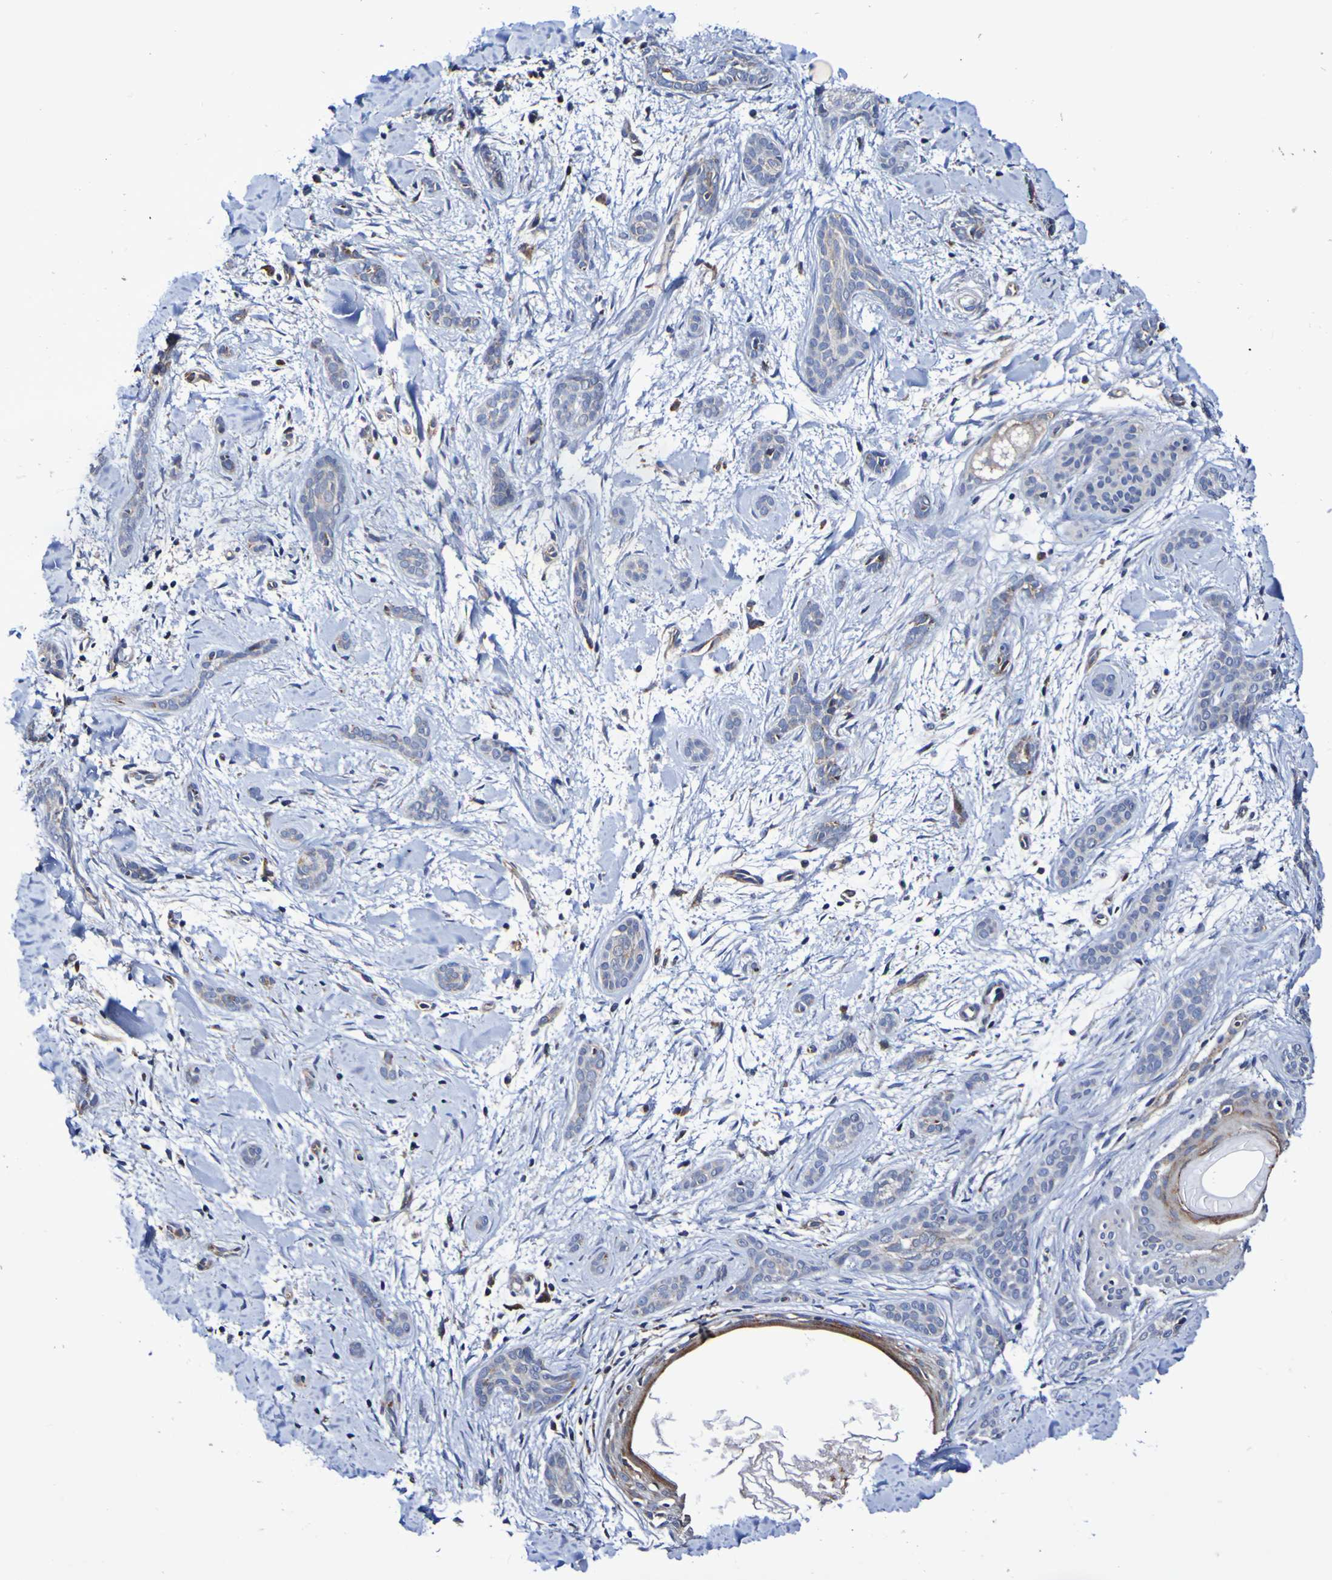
{"staining": {"intensity": "weak", "quantity": "25%-75%", "location": "cytoplasmic/membranous"}, "tissue": "skin cancer", "cell_type": "Tumor cells", "image_type": "cancer", "snomed": [{"axis": "morphology", "description": "Basal cell carcinoma"}, {"axis": "morphology", "description": "Adnexal tumor, benign"}, {"axis": "topography", "description": "Skin"}], "caption": "Immunohistochemistry histopathology image of human skin cancer (benign adnexal tumor) stained for a protein (brown), which demonstrates low levels of weak cytoplasmic/membranous expression in approximately 25%-75% of tumor cells.", "gene": "GJB1", "patient": {"sex": "female", "age": 42}}